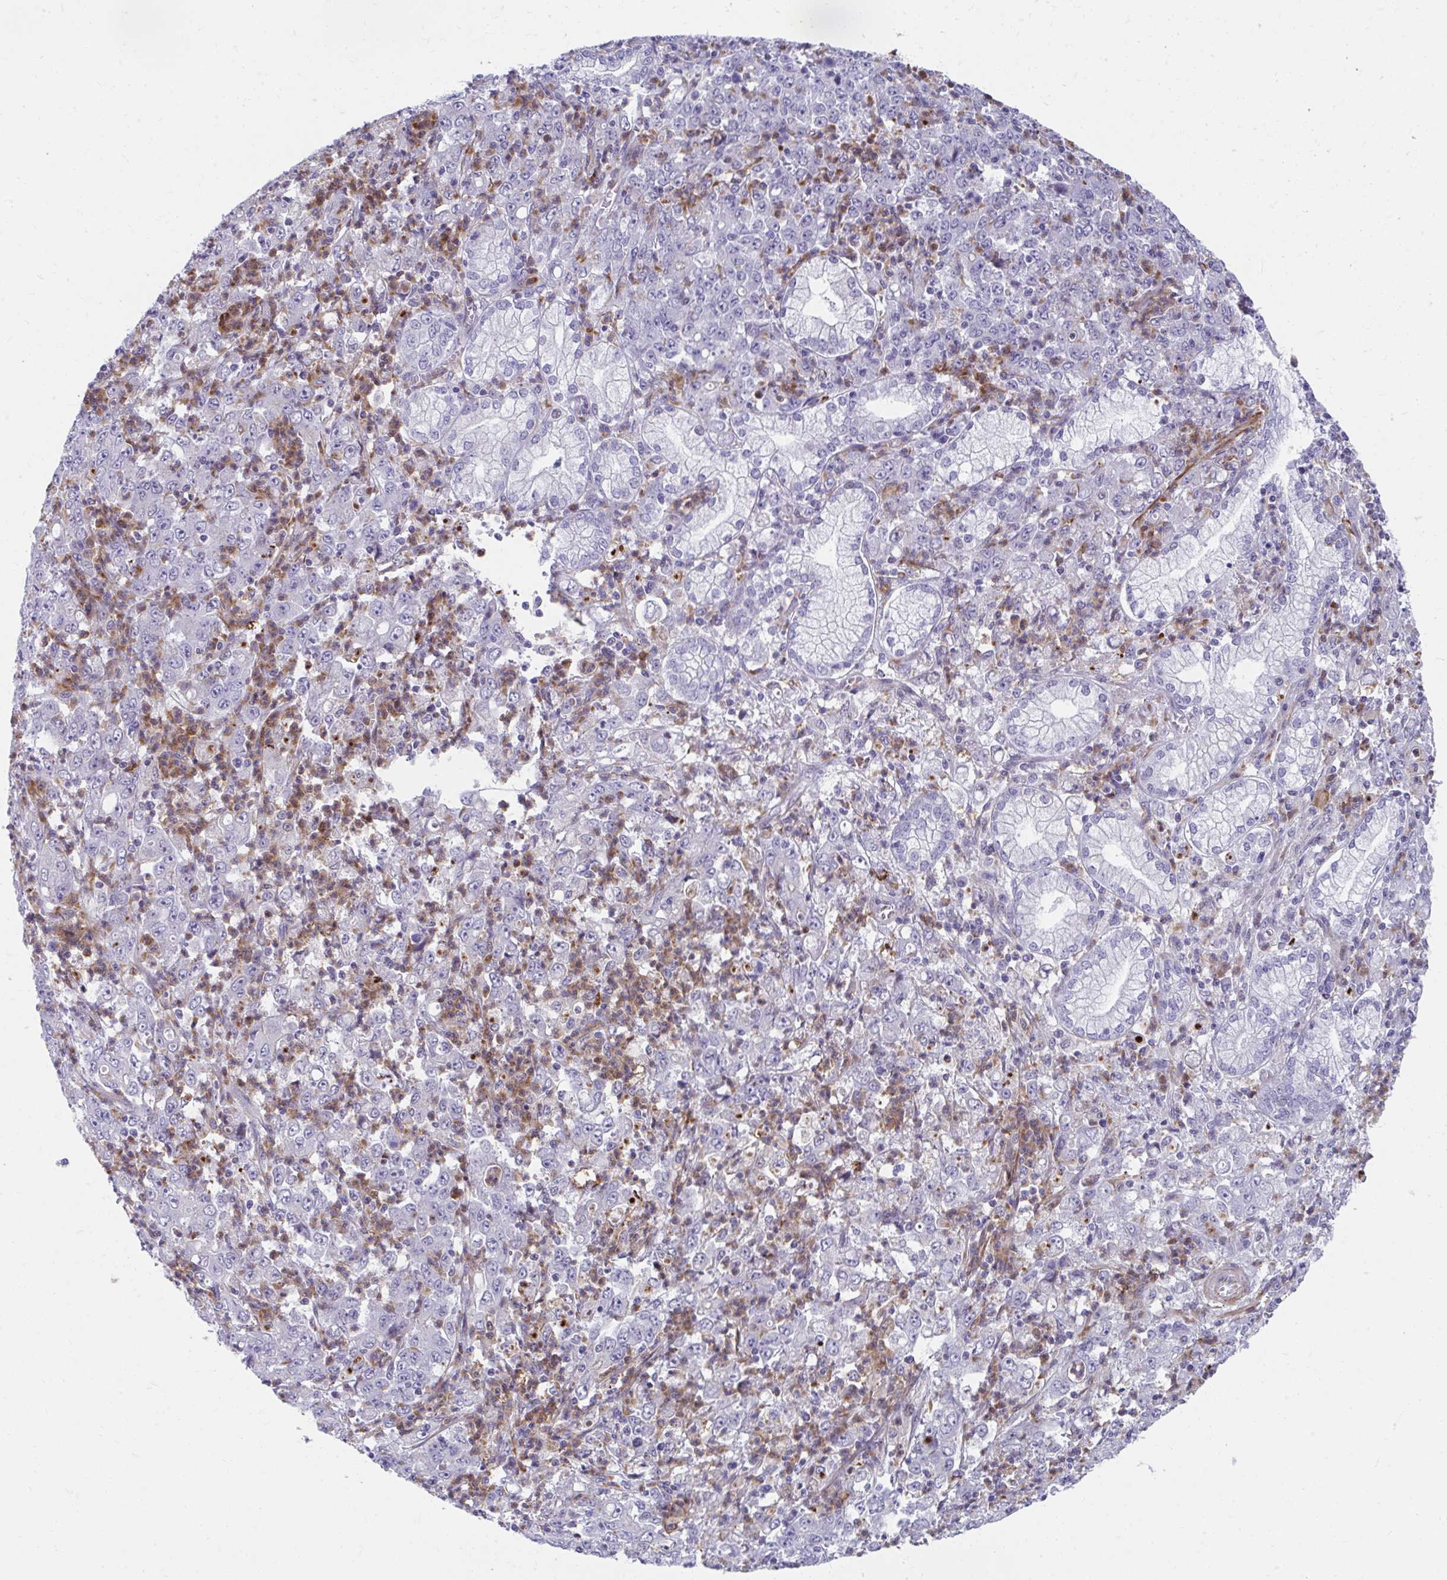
{"staining": {"intensity": "negative", "quantity": "none", "location": "none"}, "tissue": "stomach cancer", "cell_type": "Tumor cells", "image_type": "cancer", "snomed": [{"axis": "morphology", "description": "Adenocarcinoma, NOS"}, {"axis": "topography", "description": "Stomach, lower"}], "caption": "Immunohistochemistry micrograph of stomach adenocarcinoma stained for a protein (brown), which demonstrates no expression in tumor cells.", "gene": "CSTB", "patient": {"sex": "female", "age": 71}}